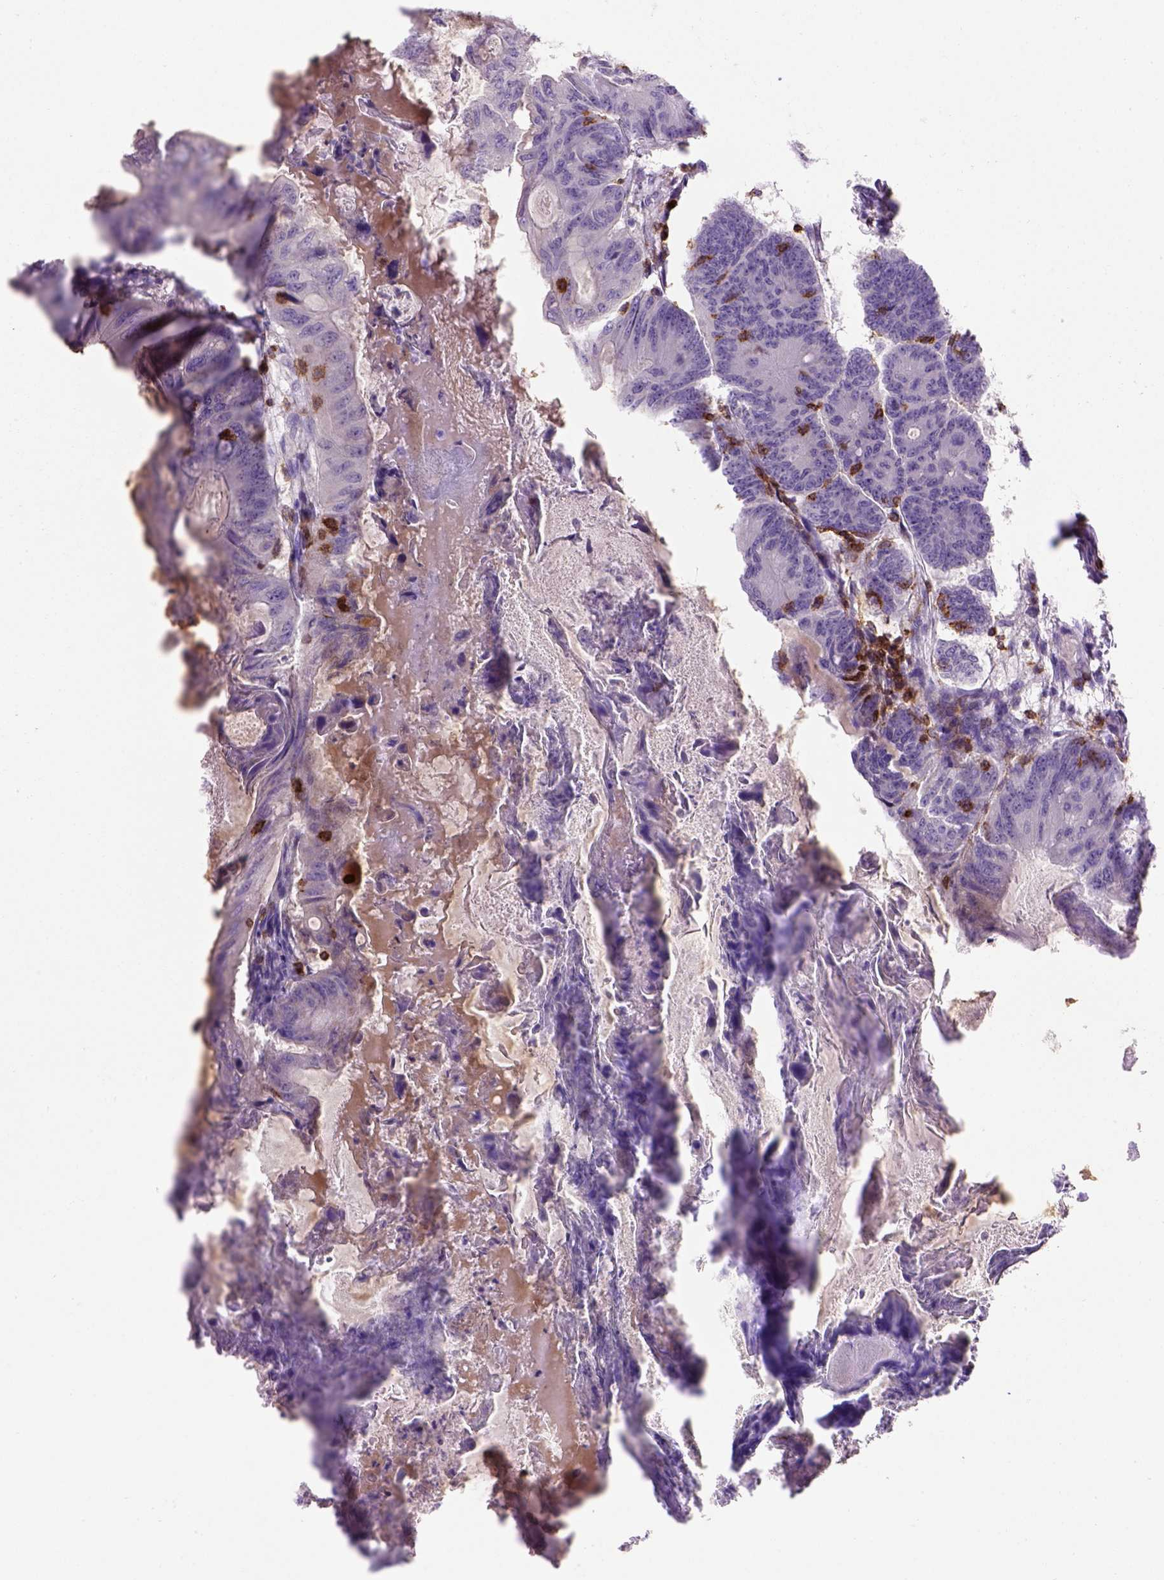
{"staining": {"intensity": "negative", "quantity": "none", "location": "none"}, "tissue": "colorectal cancer", "cell_type": "Tumor cells", "image_type": "cancer", "snomed": [{"axis": "morphology", "description": "Adenocarcinoma, NOS"}, {"axis": "topography", "description": "Colon"}], "caption": "IHC of adenocarcinoma (colorectal) shows no staining in tumor cells. The staining is performed using DAB brown chromogen with nuclei counter-stained in using hematoxylin.", "gene": "CD3E", "patient": {"sex": "female", "age": 70}}